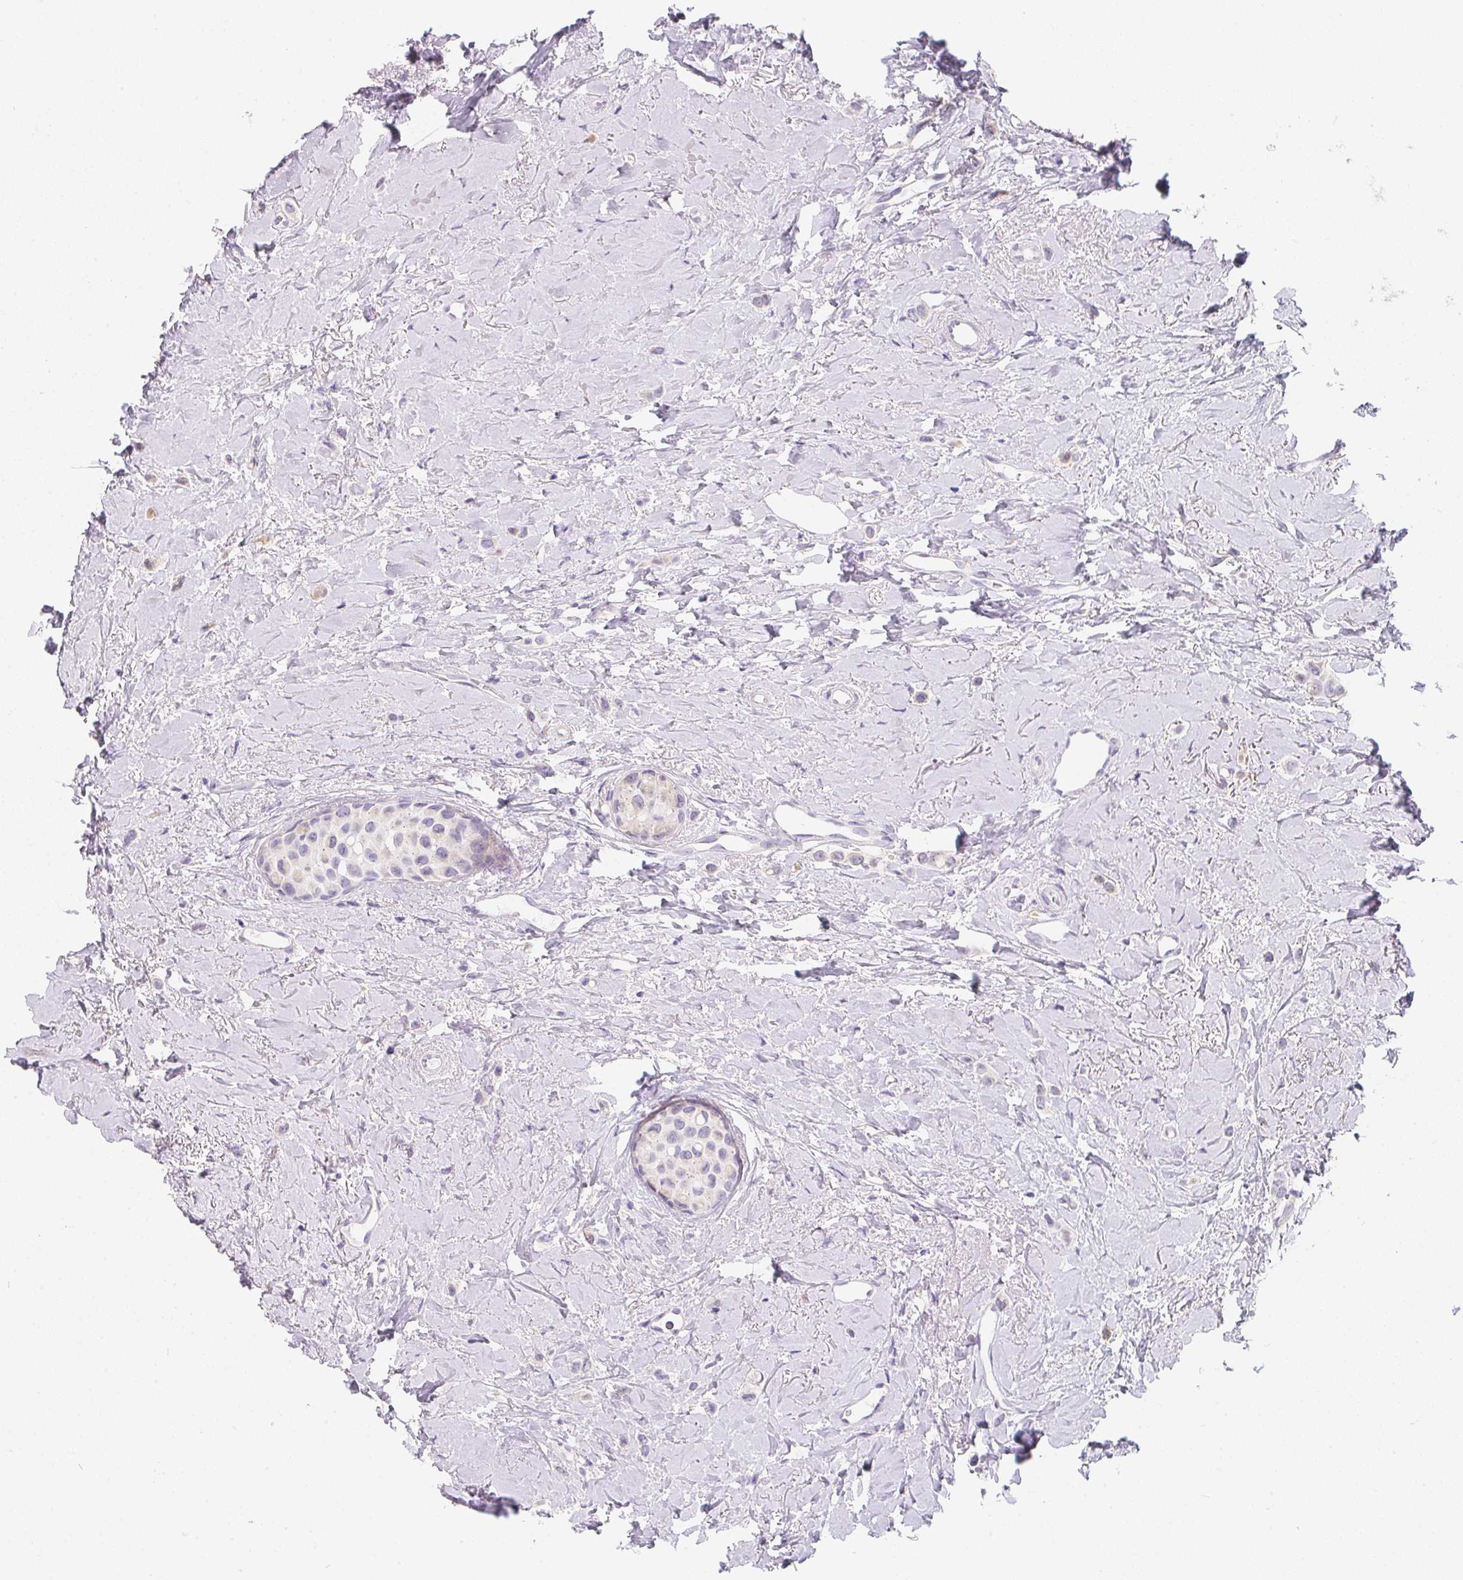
{"staining": {"intensity": "negative", "quantity": "none", "location": "none"}, "tissue": "breast cancer", "cell_type": "Tumor cells", "image_type": "cancer", "snomed": [{"axis": "morphology", "description": "Lobular carcinoma"}, {"axis": "topography", "description": "Breast"}], "caption": "High magnification brightfield microscopy of lobular carcinoma (breast) stained with DAB (brown) and counterstained with hematoxylin (blue): tumor cells show no significant staining.", "gene": "MAP1A", "patient": {"sex": "female", "age": 66}}